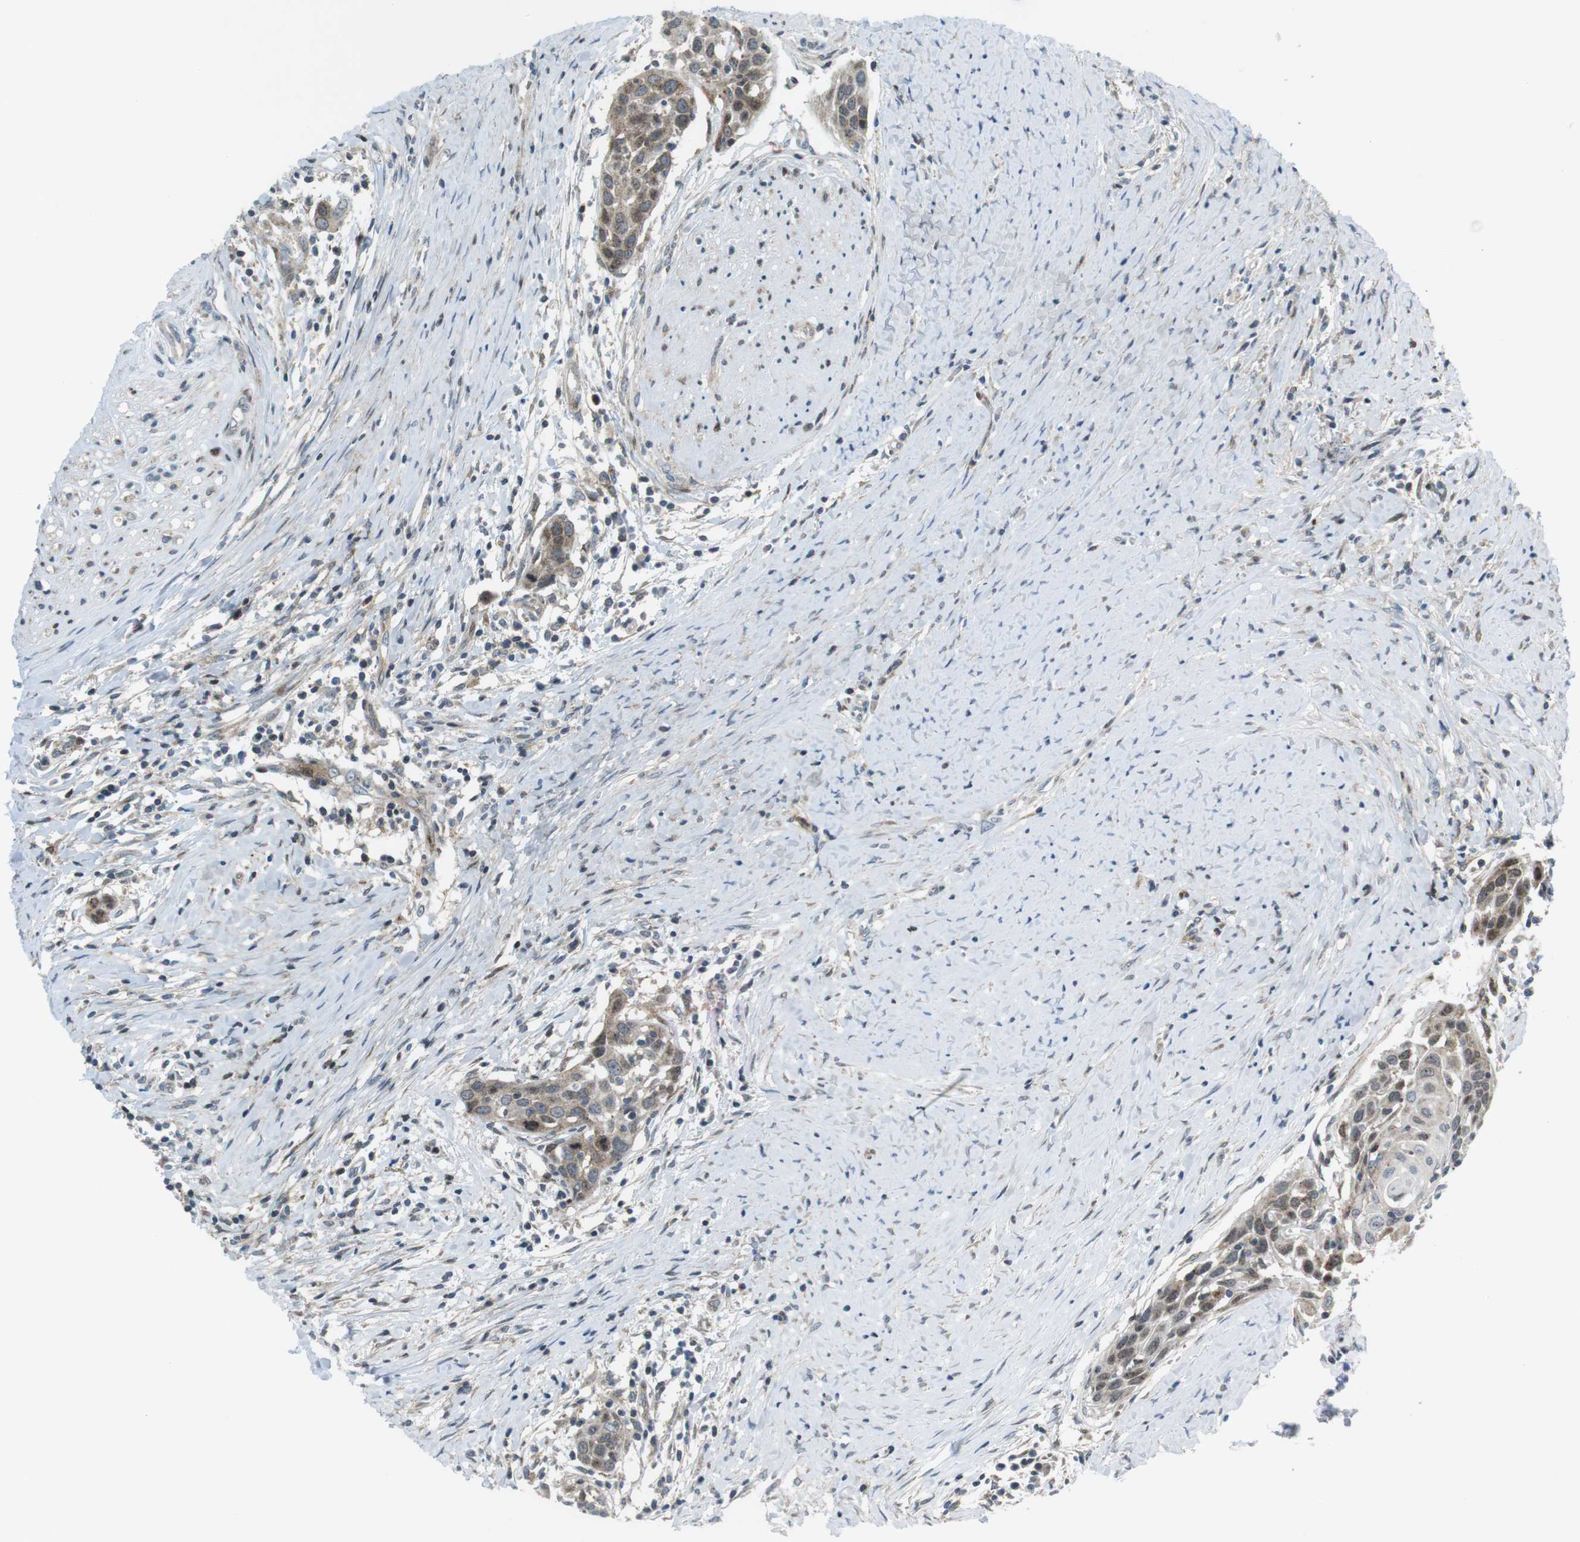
{"staining": {"intensity": "weak", "quantity": "25%-75%", "location": "cytoplasmic/membranous,nuclear"}, "tissue": "head and neck cancer", "cell_type": "Tumor cells", "image_type": "cancer", "snomed": [{"axis": "morphology", "description": "Squamous cell carcinoma, NOS"}, {"axis": "topography", "description": "Oral tissue"}, {"axis": "topography", "description": "Head-Neck"}], "caption": "This histopathology image demonstrates immunohistochemistry staining of human head and neck cancer (squamous cell carcinoma), with low weak cytoplasmic/membranous and nuclear staining in approximately 25%-75% of tumor cells.", "gene": "CUL7", "patient": {"sex": "female", "age": 50}}